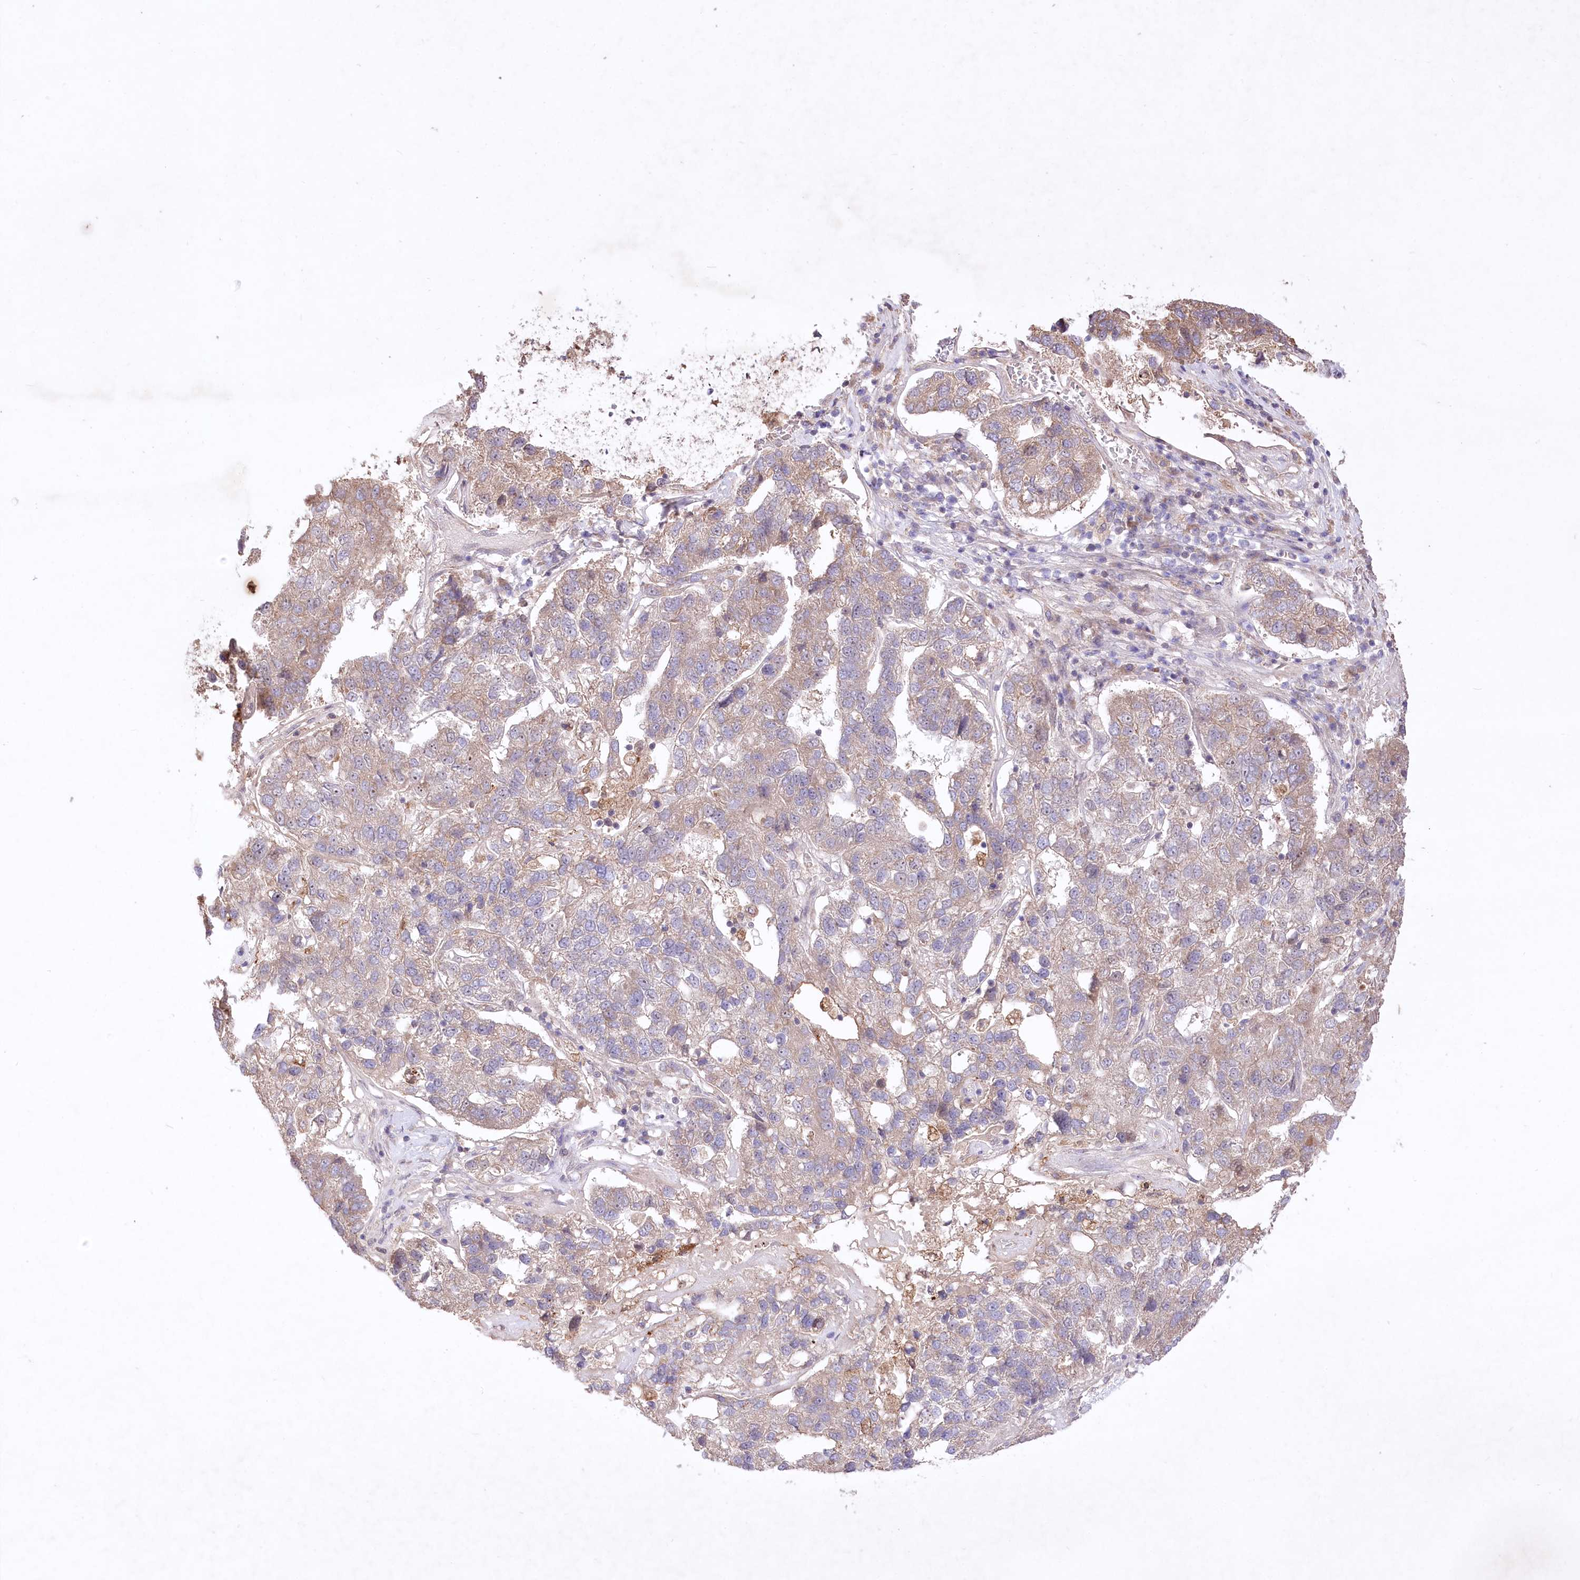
{"staining": {"intensity": "moderate", "quantity": ">75%", "location": "cytoplasmic/membranous"}, "tissue": "pancreatic cancer", "cell_type": "Tumor cells", "image_type": "cancer", "snomed": [{"axis": "morphology", "description": "Adenocarcinoma, NOS"}, {"axis": "topography", "description": "Pancreas"}], "caption": "Brown immunohistochemical staining in adenocarcinoma (pancreatic) demonstrates moderate cytoplasmic/membranous staining in approximately >75% of tumor cells.", "gene": "HELT", "patient": {"sex": "female", "age": 61}}